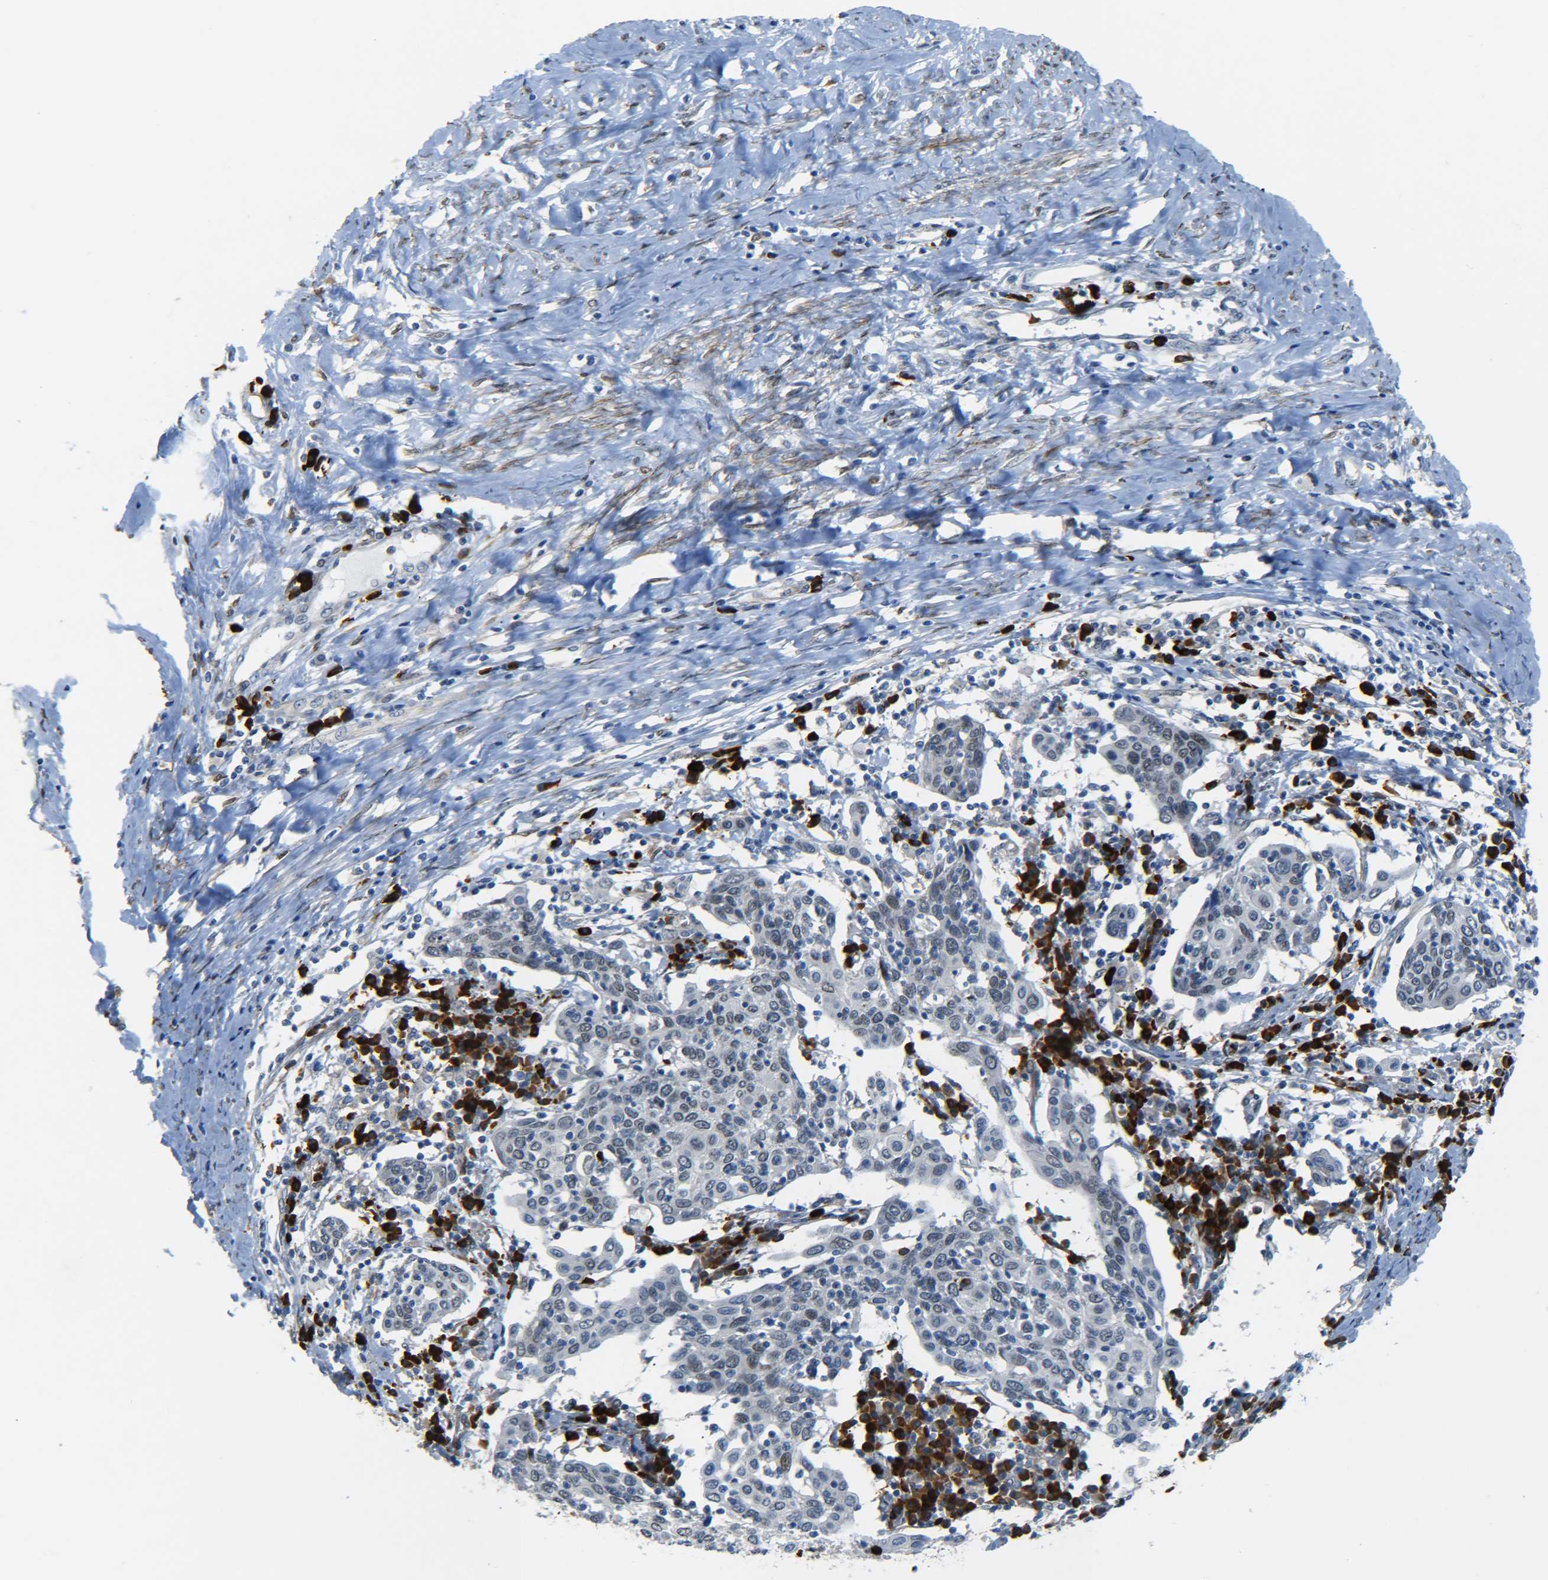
{"staining": {"intensity": "weak", "quantity": "<25%", "location": "nuclear"}, "tissue": "cervical cancer", "cell_type": "Tumor cells", "image_type": "cancer", "snomed": [{"axis": "morphology", "description": "Squamous cell carcinoma, NOS"}, {"axis": "topography", "description": "Cervix"}], "caption": "Cervical squamous cell carcinoma was stained to show a protein in brown. There is no significant staining in tumor cells.", "gene": "MEIS1", "patient": {"sex": "female", "age": 40}}